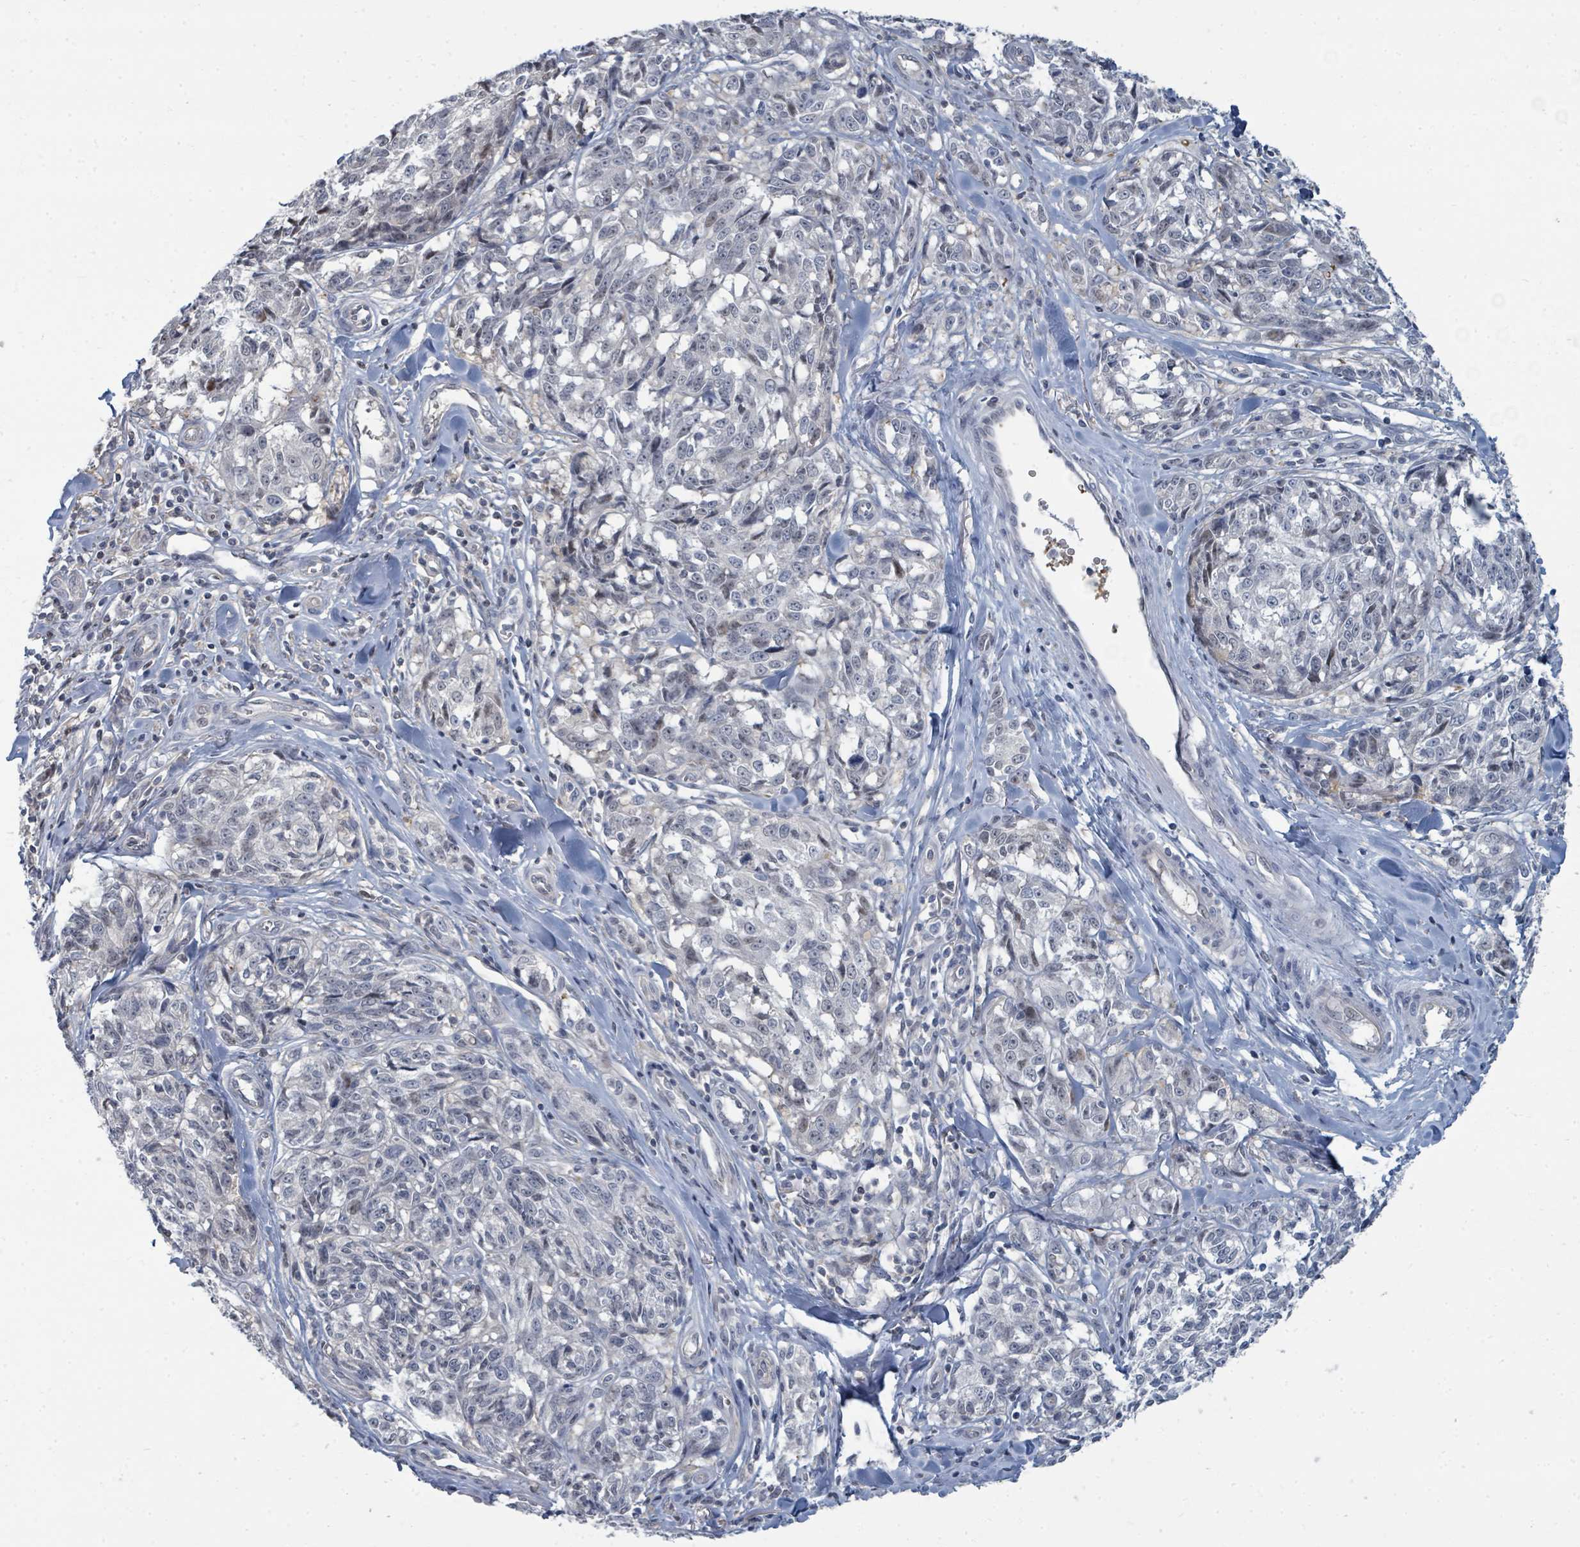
{"staining": {"intensity": "negative", "quantity": "none", "location": "none"}, "tissue": "melanoma", "cell_type": "Tumor cells", "image_type": "cancer", "snomed": [{"axis": "morphology", "description": "Normal tissue, NOS"}, {"axis": "morphology", "description": "Malignant melanoma, NOS"}, {"axis": "topography", "description": "Skin"}], "caption": "Tumor cells are negative for brown protein staining in malignant melanoma.", "gene": "SLC25A45", "patient": {"sex": "female", "age": 64}}